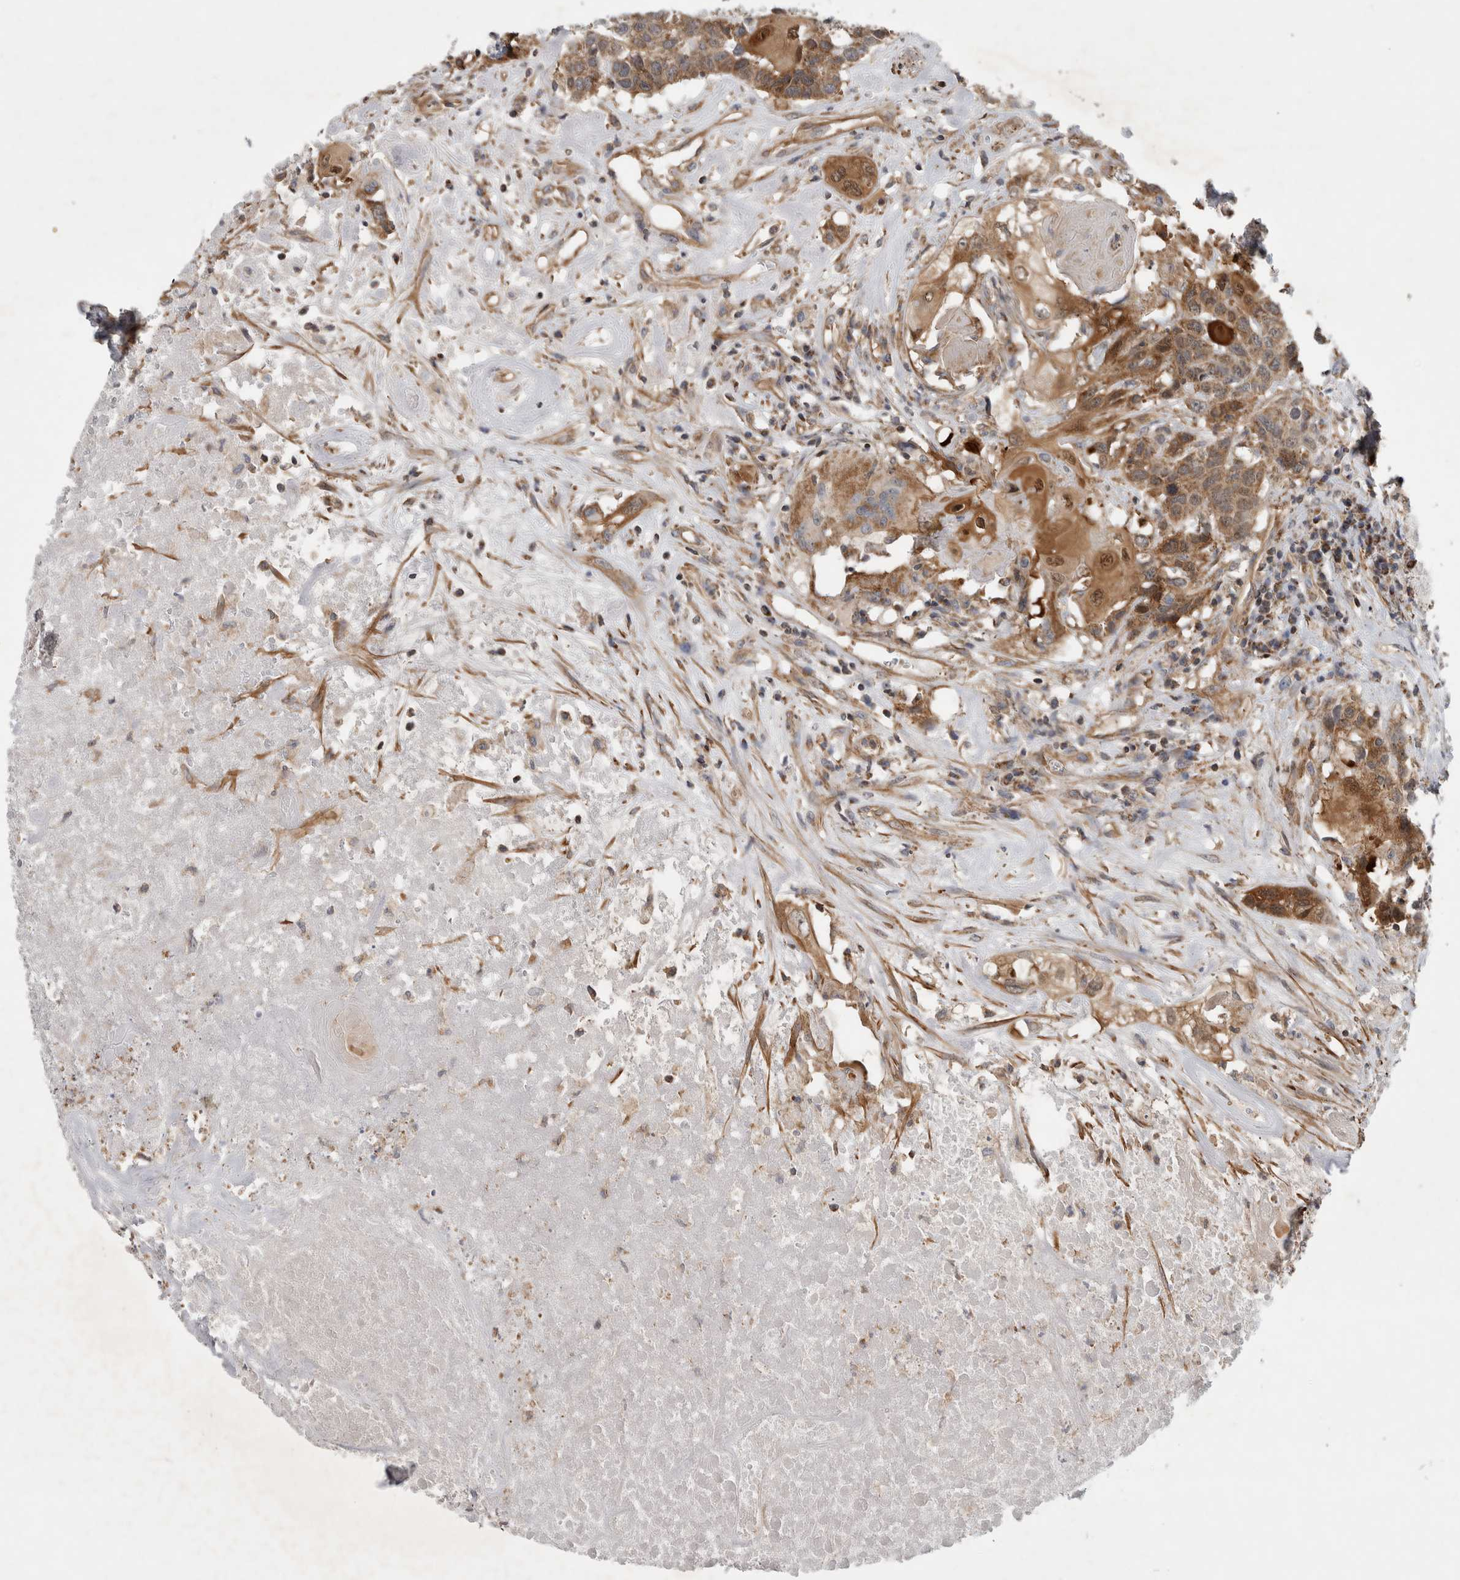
{"staining": {"intensity": "moderate", "quantity": ">75%", "location": "cytoplasmic/membranous,nuclear"}, "tissue": "head and neck cancer", "cell_type": "Tumor cells", "image_type": "cancer", "snomed": [{"axis": "morphology", "description": "Squamous cell carcinoma, NOS"}, {"axis": "topography", "description": "Head-Neck"}], "caption": "The photomicrograph exhibits a brown stain indicating the presence of a protein in the cytoplasmic/membranous and nuclear of tumor cells in head and neck cancer. The protein is stained brown, and the nuclei are stained in blue (DAB (3,3'-diaminobenzidine) IHC with brightfield microscopy, high magnification).", "gene": "SFXN2", "patient": {"sex": "male", "age": 66}}